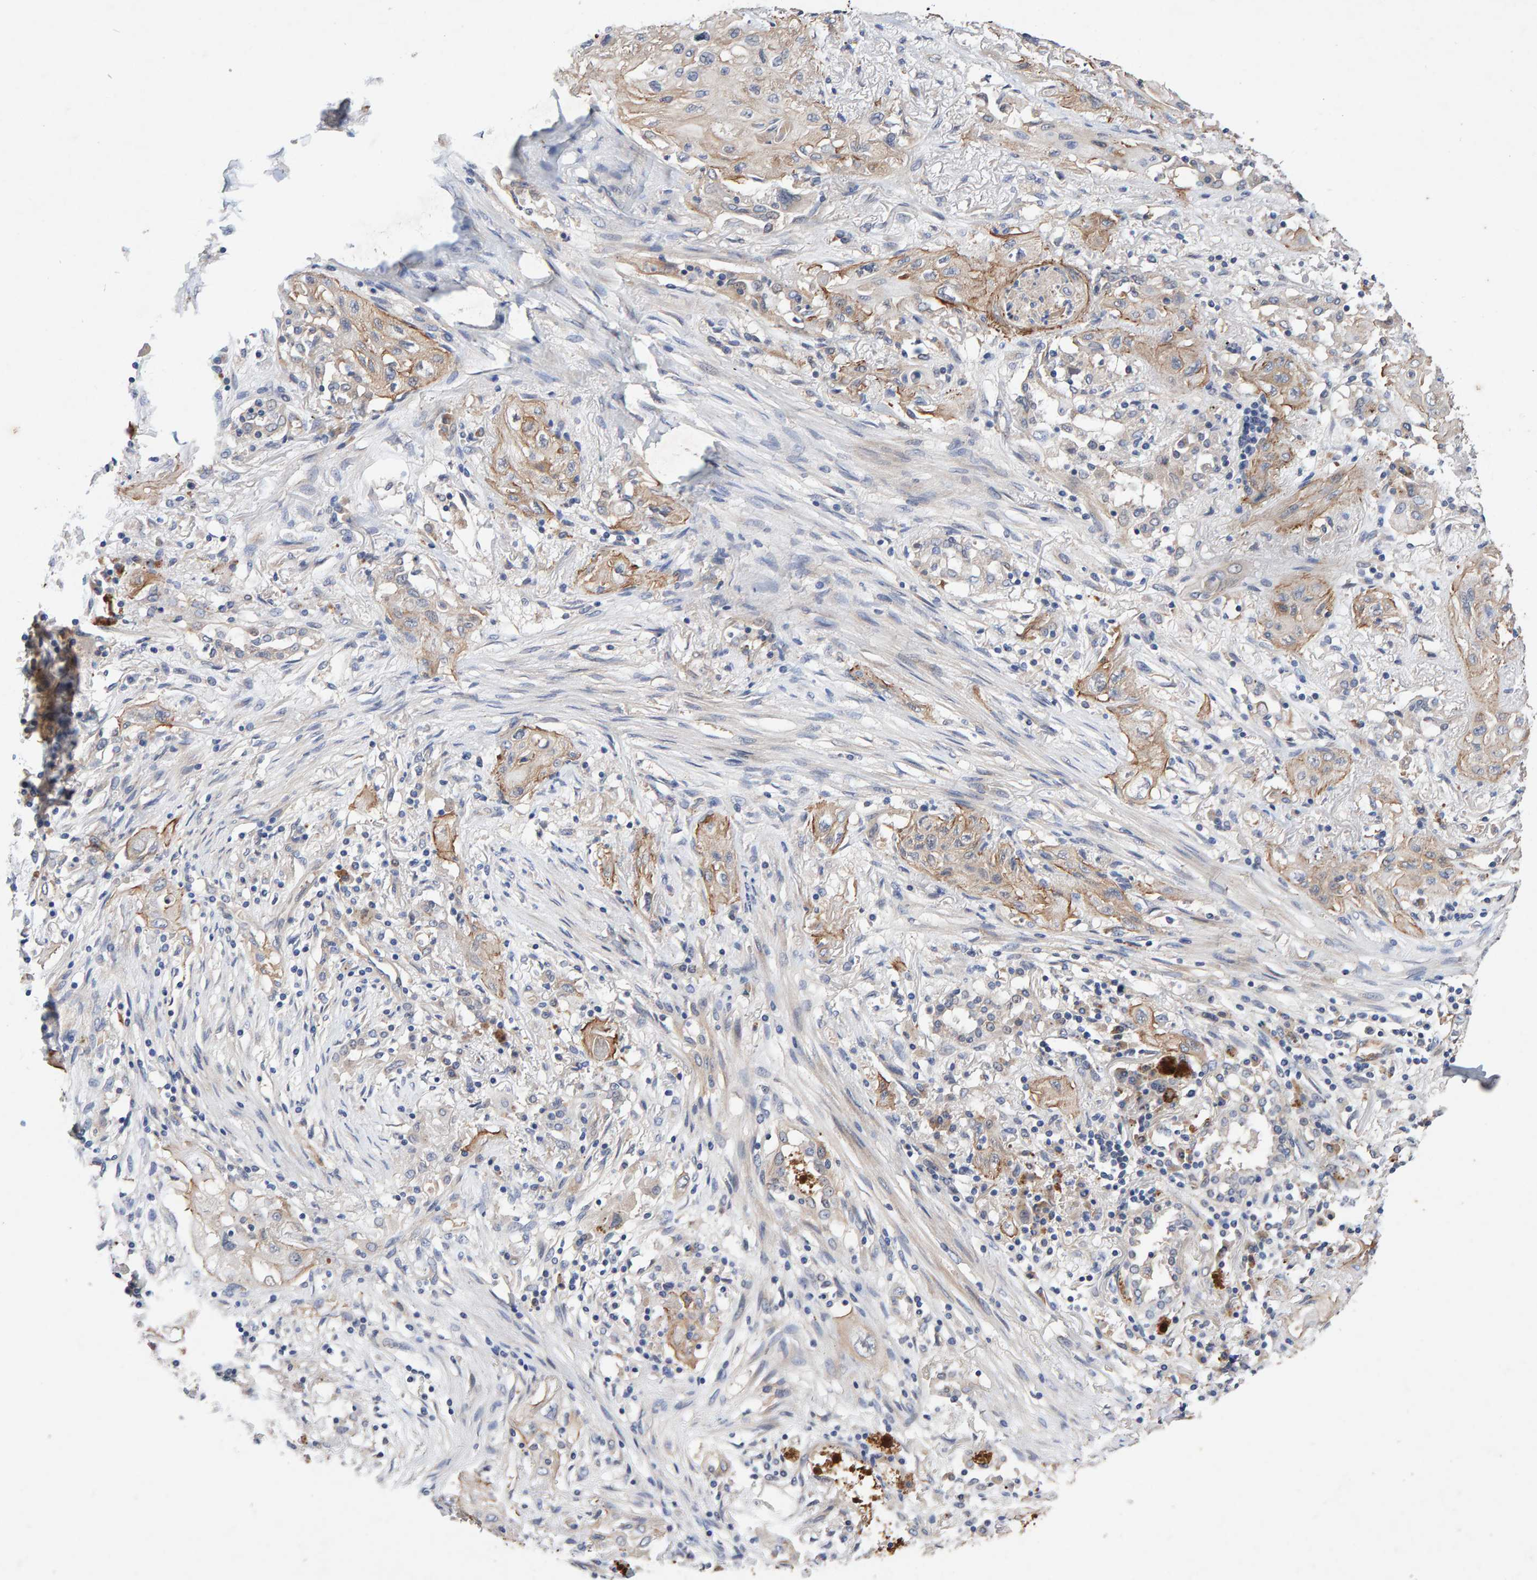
{"staining": {"intensity": "weak", "quantity": "25%-75%", "location": "cytoplasmic/membranous"}, "tissue": "lung cancer", "cell_type": "Tumor cells", "image_type": "cancer", "snomed": [{"axis": "morphology", "description": "Squamous cell carcinoma, NOS"}, {"axis": "topography", "description": "Lung"}], "caption": "Brown immunohistochemical staining in human squamous cell carcinoma (lung) shows weak cytoplasmic/membranous staining in about 25%-75% of tumor cells.", "gene": "EFR3A", "patient": {"sex": "female", "age": 47}}